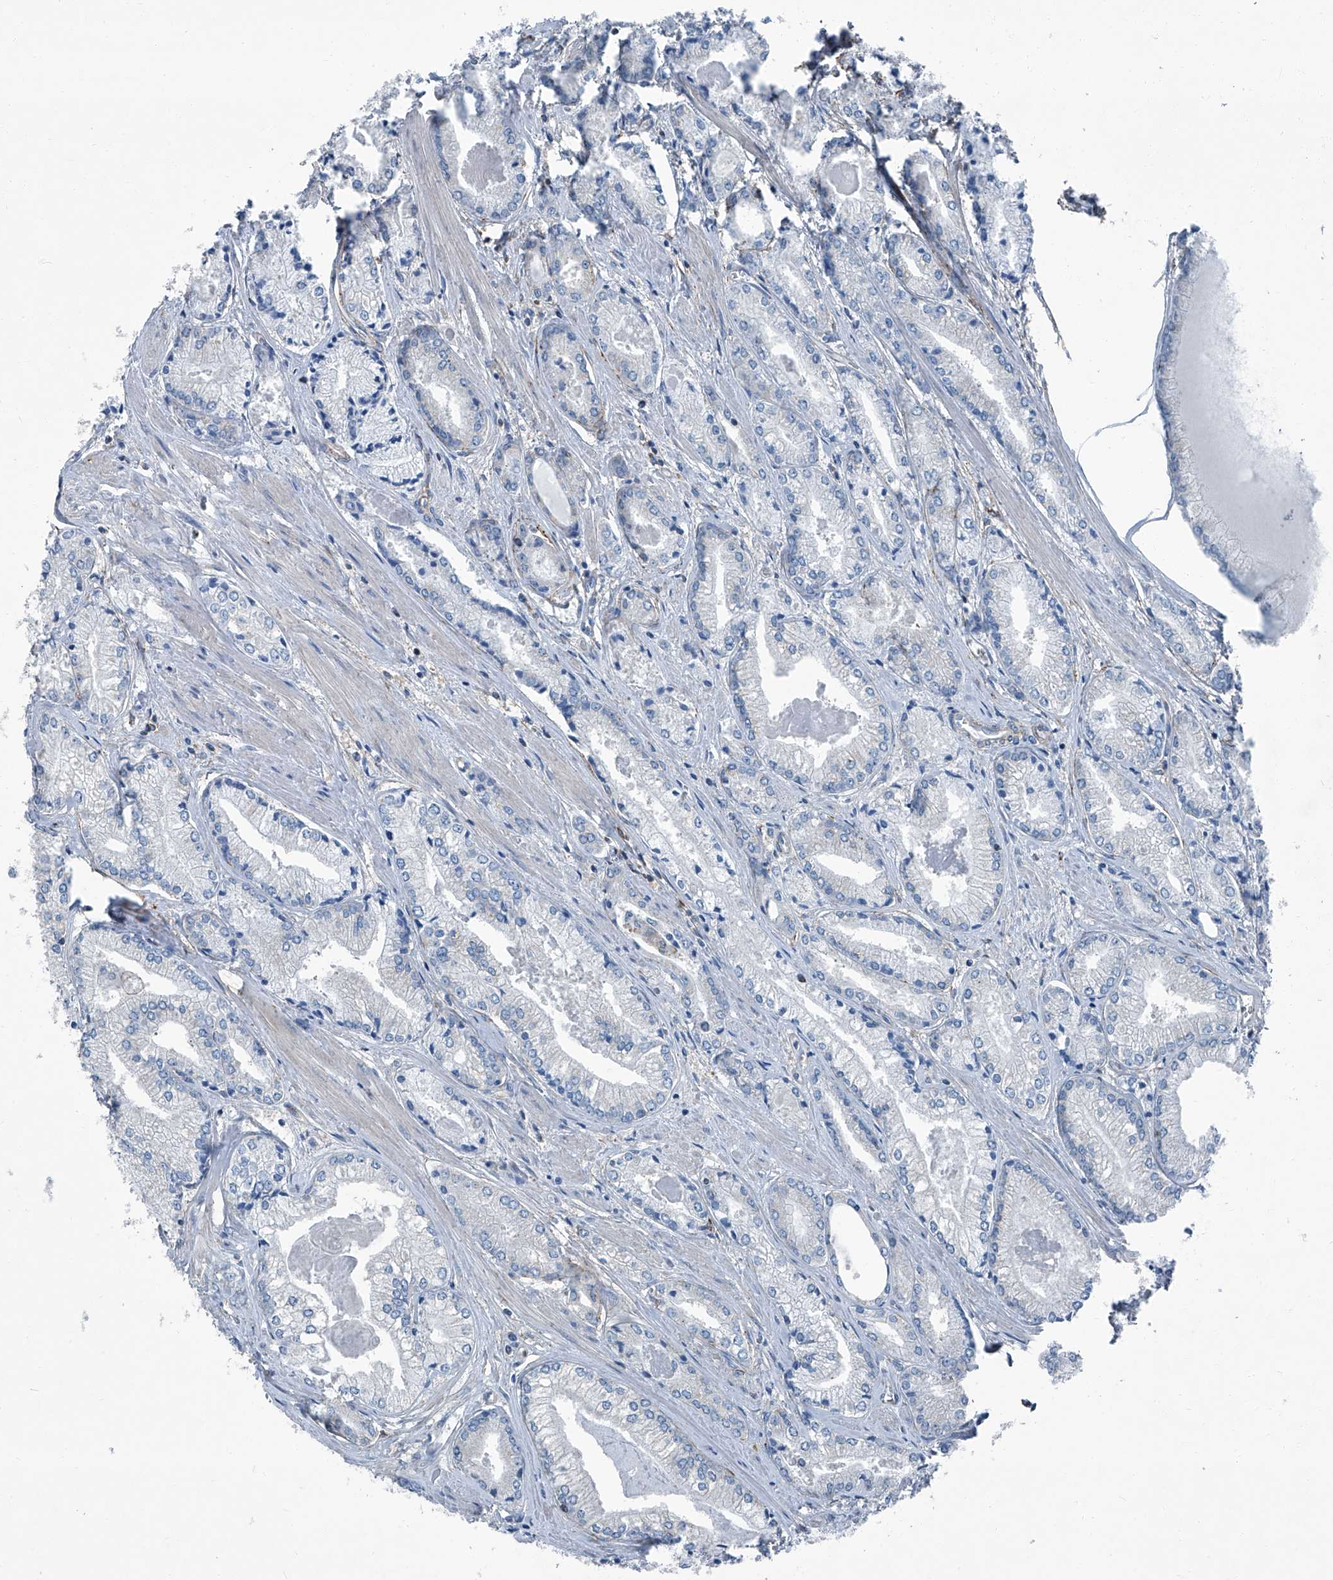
{"staining": {"intensity": "negative", "quantity": "none", "location": "none"}, "tissue": "prostate cancer", "cell_type": "Tumor cells", "image_type": "cancer", "snomed": [{"axis": "morphology", "description": "Adenocarcinoma, Low grade"}, {"axis": "topography", "description": "Prostate"}], "caption": "This micrograph is of prostate adenocarcinoma (low-grade) stained with immunohistochemistry (IHC) to label a protein in brown with the nuclei are counter-stained blue. There is no positivity in tumor cells. (DAB immunohistochemistry visualized using brightfield microscopy, high magnification).", "gene": "SEPTIN7", "patient": {"sex": "male", "age": 60}}